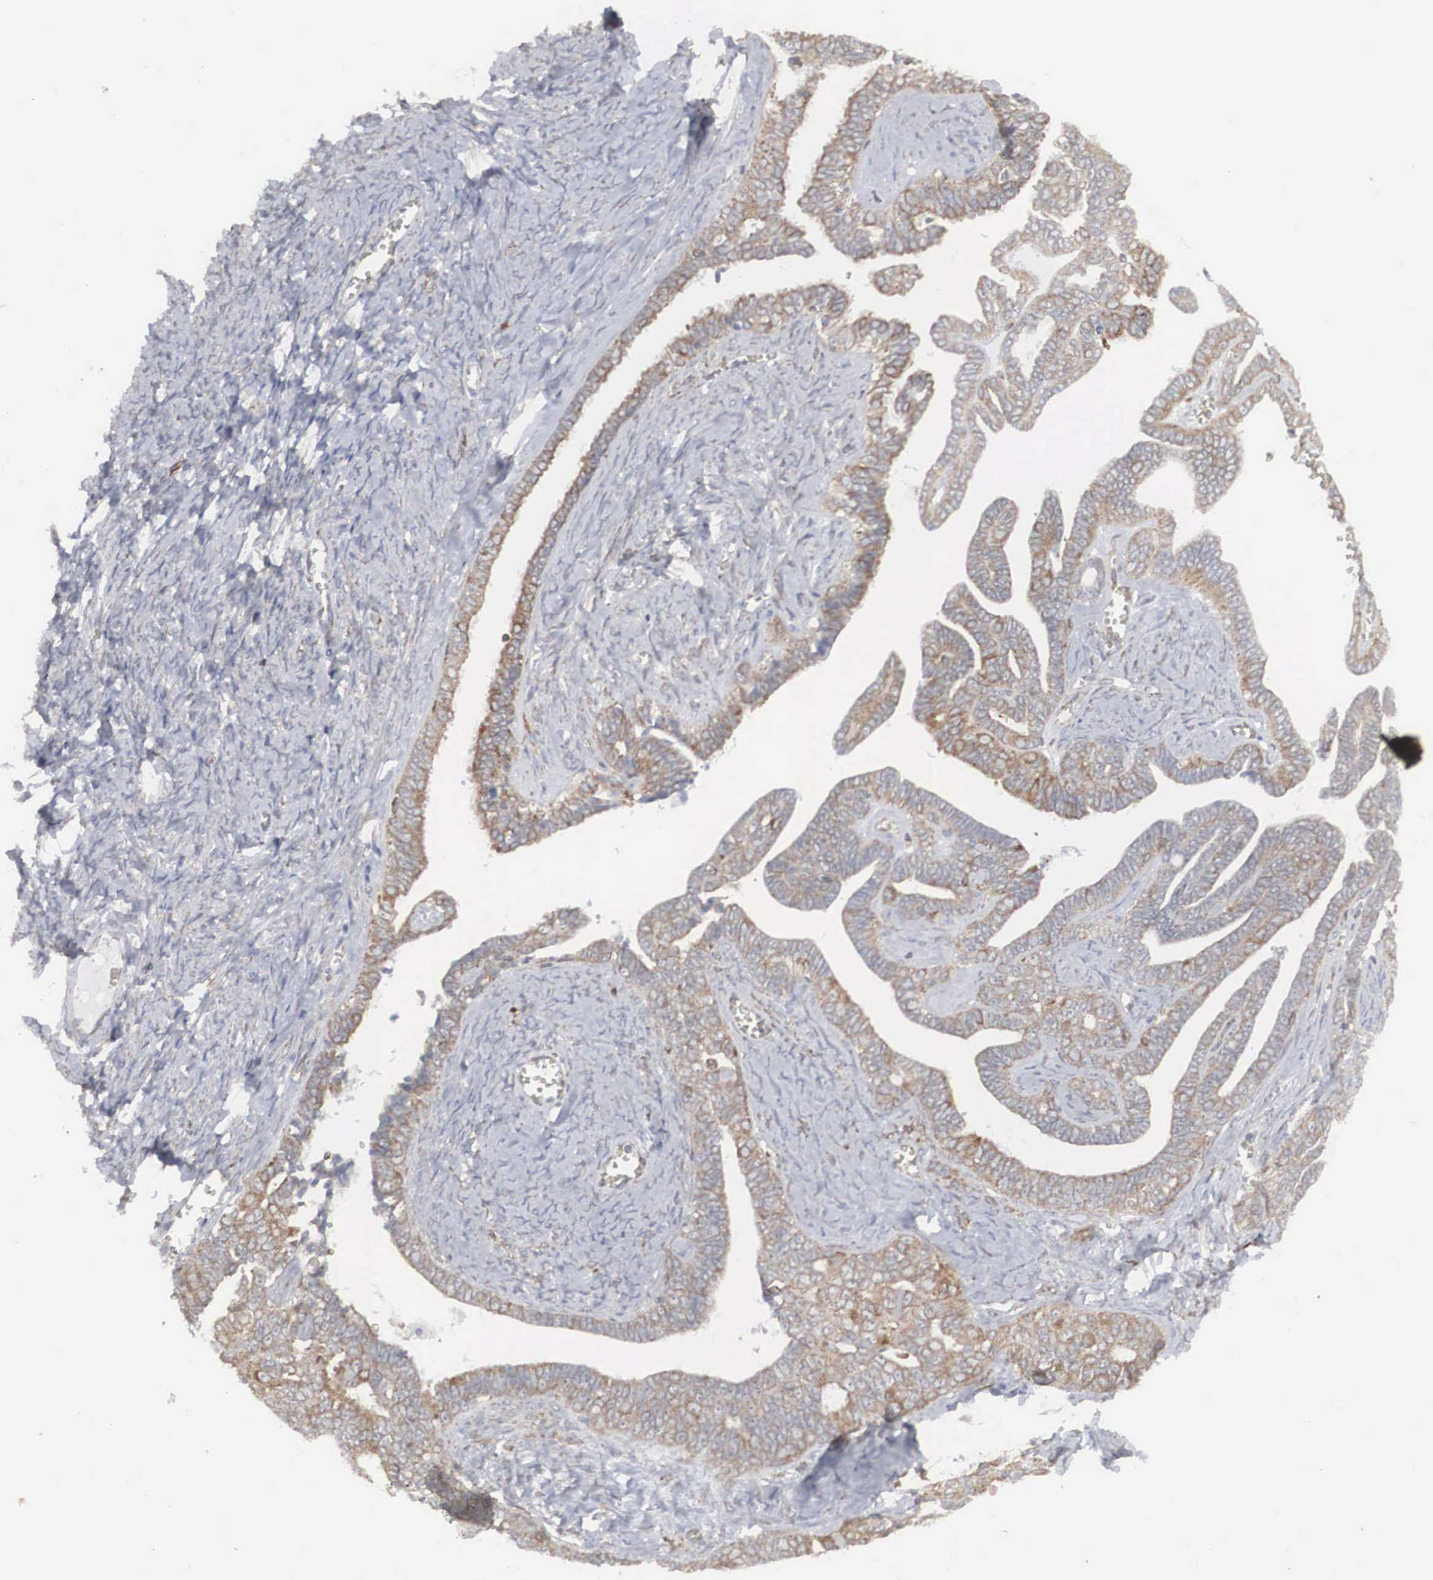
{"staining": {"intensity": "weak", "quantity": ">75%", "location": "cytoplasmic/membranous"}, "tissue": "ovarian cancer", "cell_type": "Tumor cells", "image_type": "cancer", "snomed": [{"axis": "morphology", "description": "Cystadenocarcinoma, serous, NOS"}, {"axis": "topography", "description": "Ovary"}], "caption": "This is an image of IHC staining of ovarian serous cystadenocarcinoma, which shows weak positivity in the cytoplasmic/membranous of tumor cells.", "gene": "MIA2", "patient": {"sex": "female", "age": 71}}